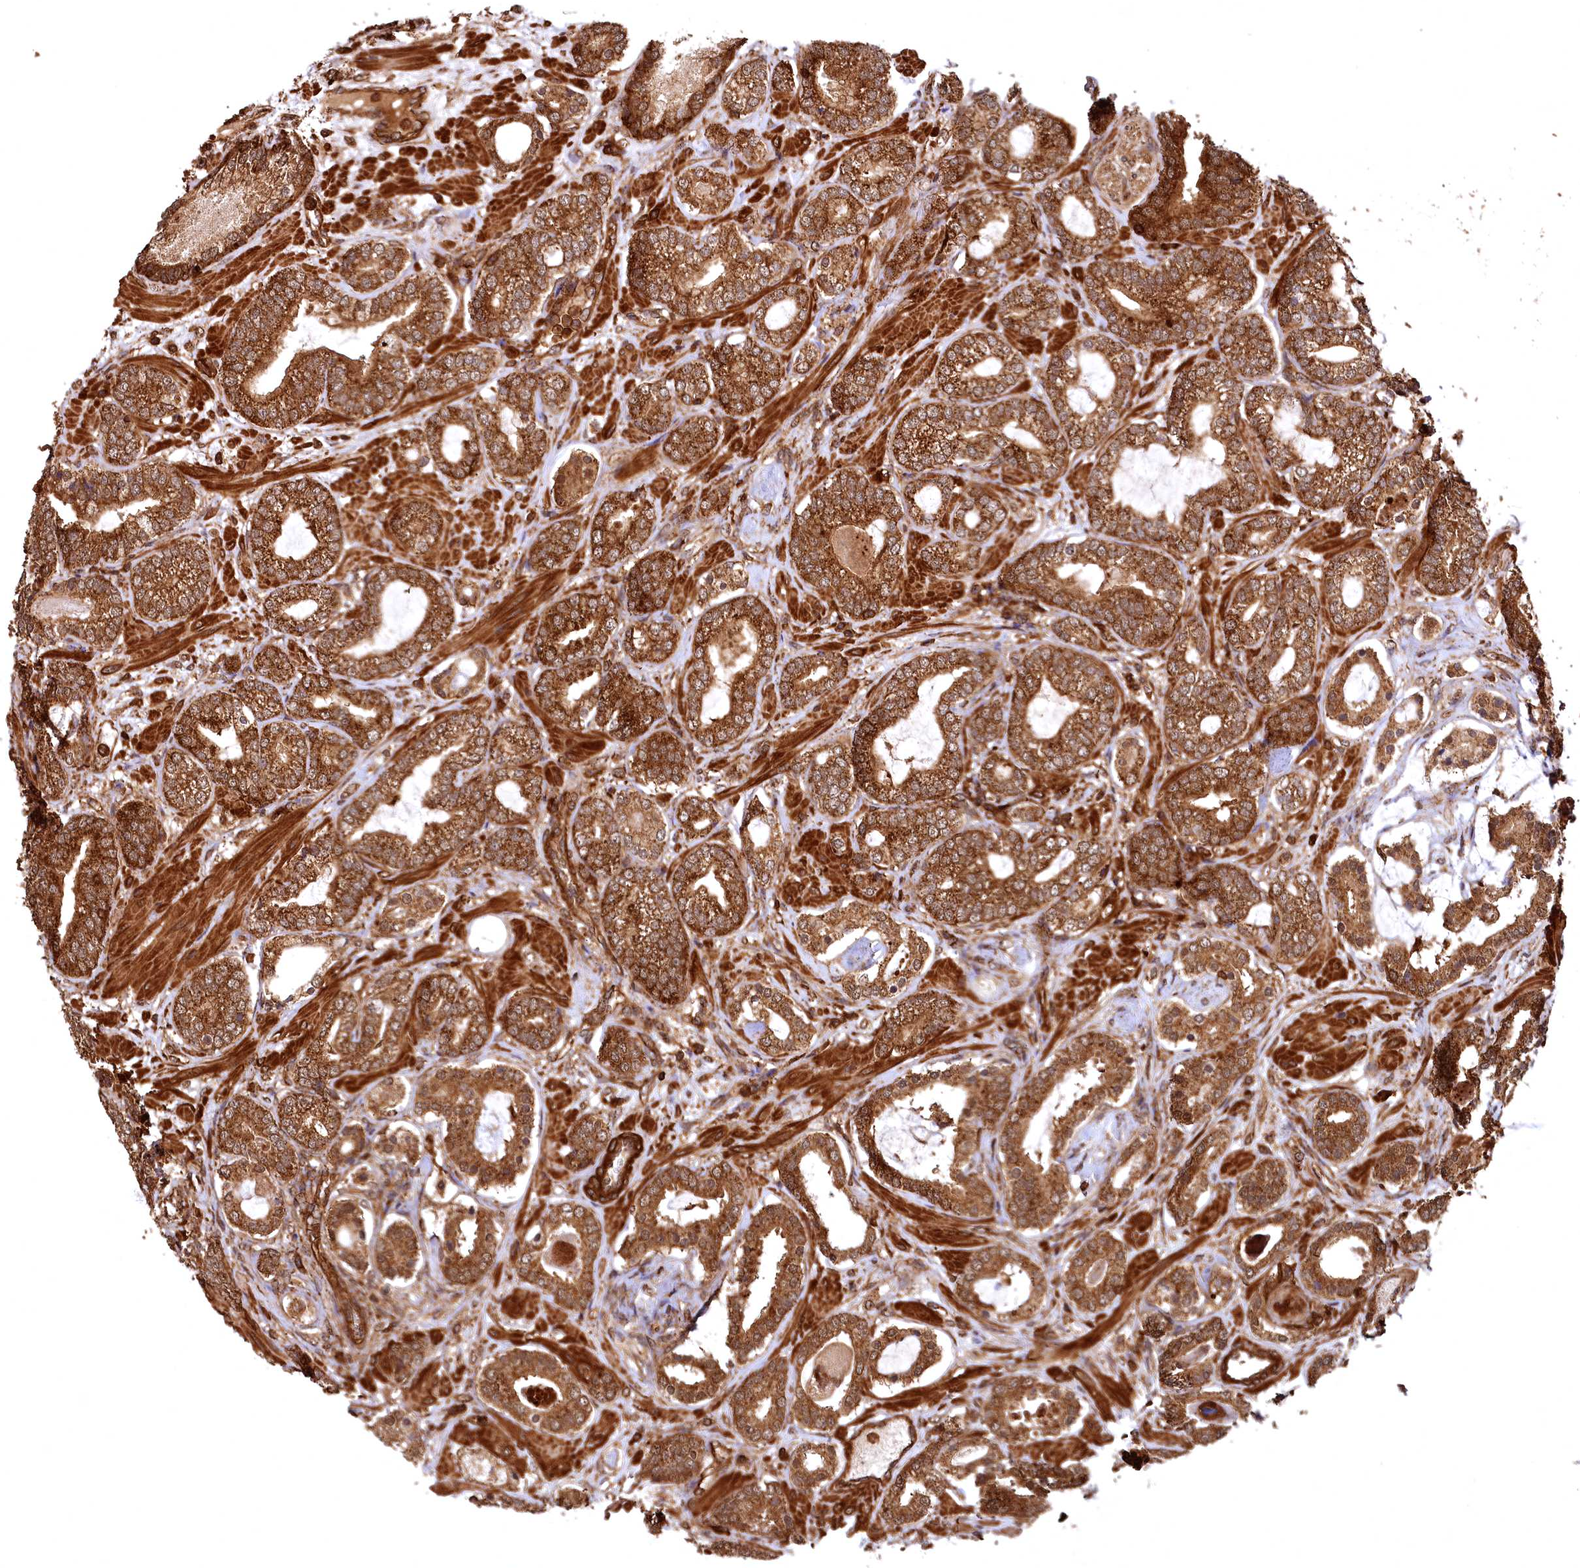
{"staining": {"intensity": "strong", "quantity": ">75%", "location": "cytoplasmic/membranous"}, "tissue": "prostate cancer", "cell_type": "Tumor cells", "image_type": "cancer", "snomed": [{"axis": "morphology", "description": "Adenocarcinoma, High grade"}, {"axis": "topography", "description": "Prostate"}], "caption": "Human adenocarcinoma (high-grade) (prostate) stained for a protein (brown) displays strong cytoplasmic/membranous positive positivity in approximately >75% of tumor cells.", "gene": "STUB1", "patient": {"sex": "male", "age": 60}}